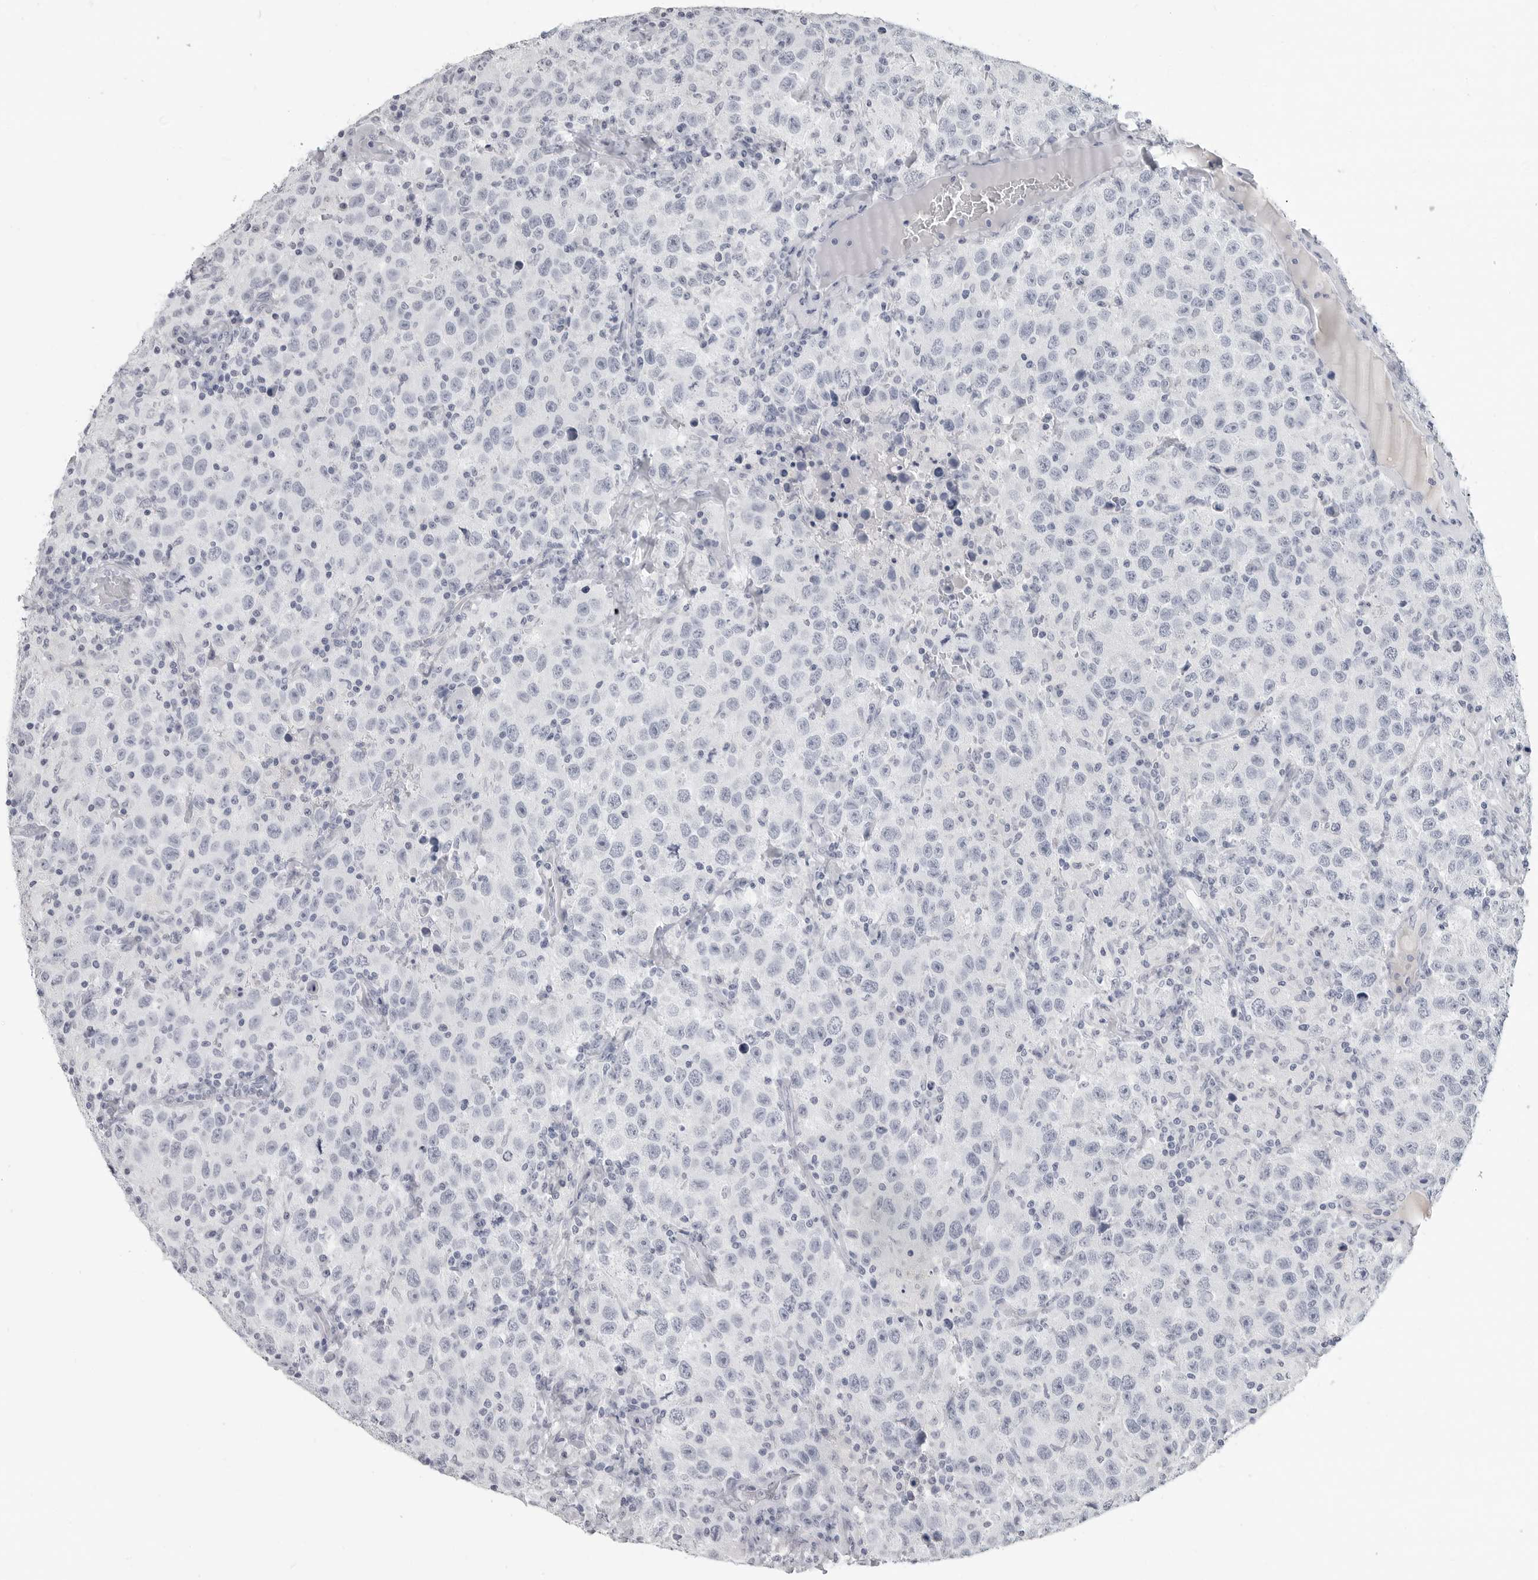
{"staining": {"intensity": "negative", "quantity": "none", "location": "none"}, "tissue": "testis cancer", "cell_type": "Tumor cells", "image_type": "cancer", "snomed": [{"axis": "morphology", "description": "Seminoma, NOS"}, {"axis": "topography", "description": "Testis"}], "caption": "Immunohistochemical staining of testis seminoma displays no significant positivity in tumor cells.", "gene": "LY6D", "patient": {"sex": "male", "age": 41}}